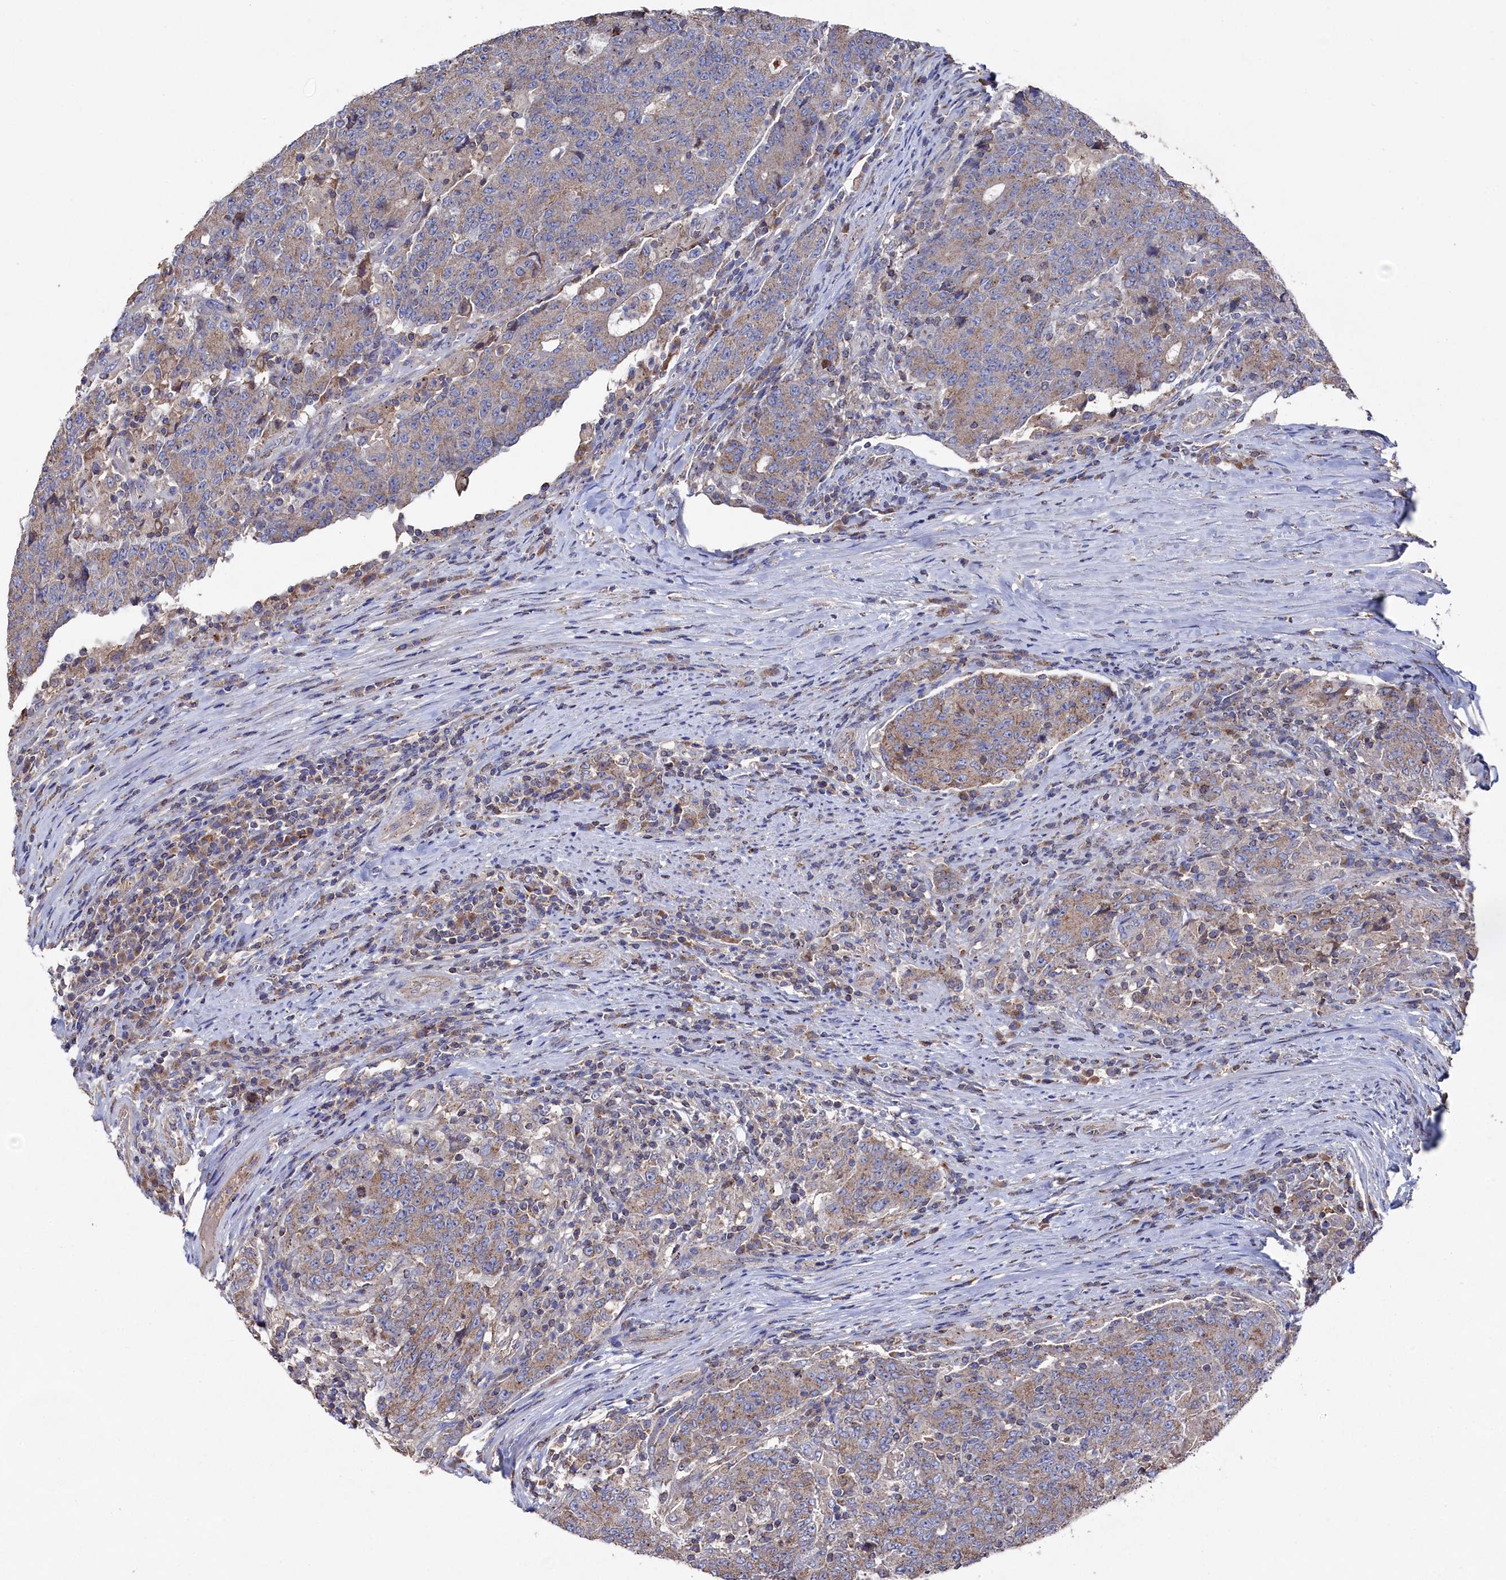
{"staining": {"intensity": "weak", "quantity": ">75%", "location": "cytoplasmic/membranous"}, "tissue": "colorectal cancer", "cell_type": "Tumor cells", "image_type": "cancer", "snomed": [{"axis": "morphology", "description": "Adenocarcinoma, NOS"}, {"axis": "topography", "description": "Colon"}], "caption": "Protein analysis of colorectal cancer tissue displays weak cytoplasmic/membranous staining in about >75% of tumor cells.", "gene": "TK2", "patient": {"sex": "female", "age": 75}}